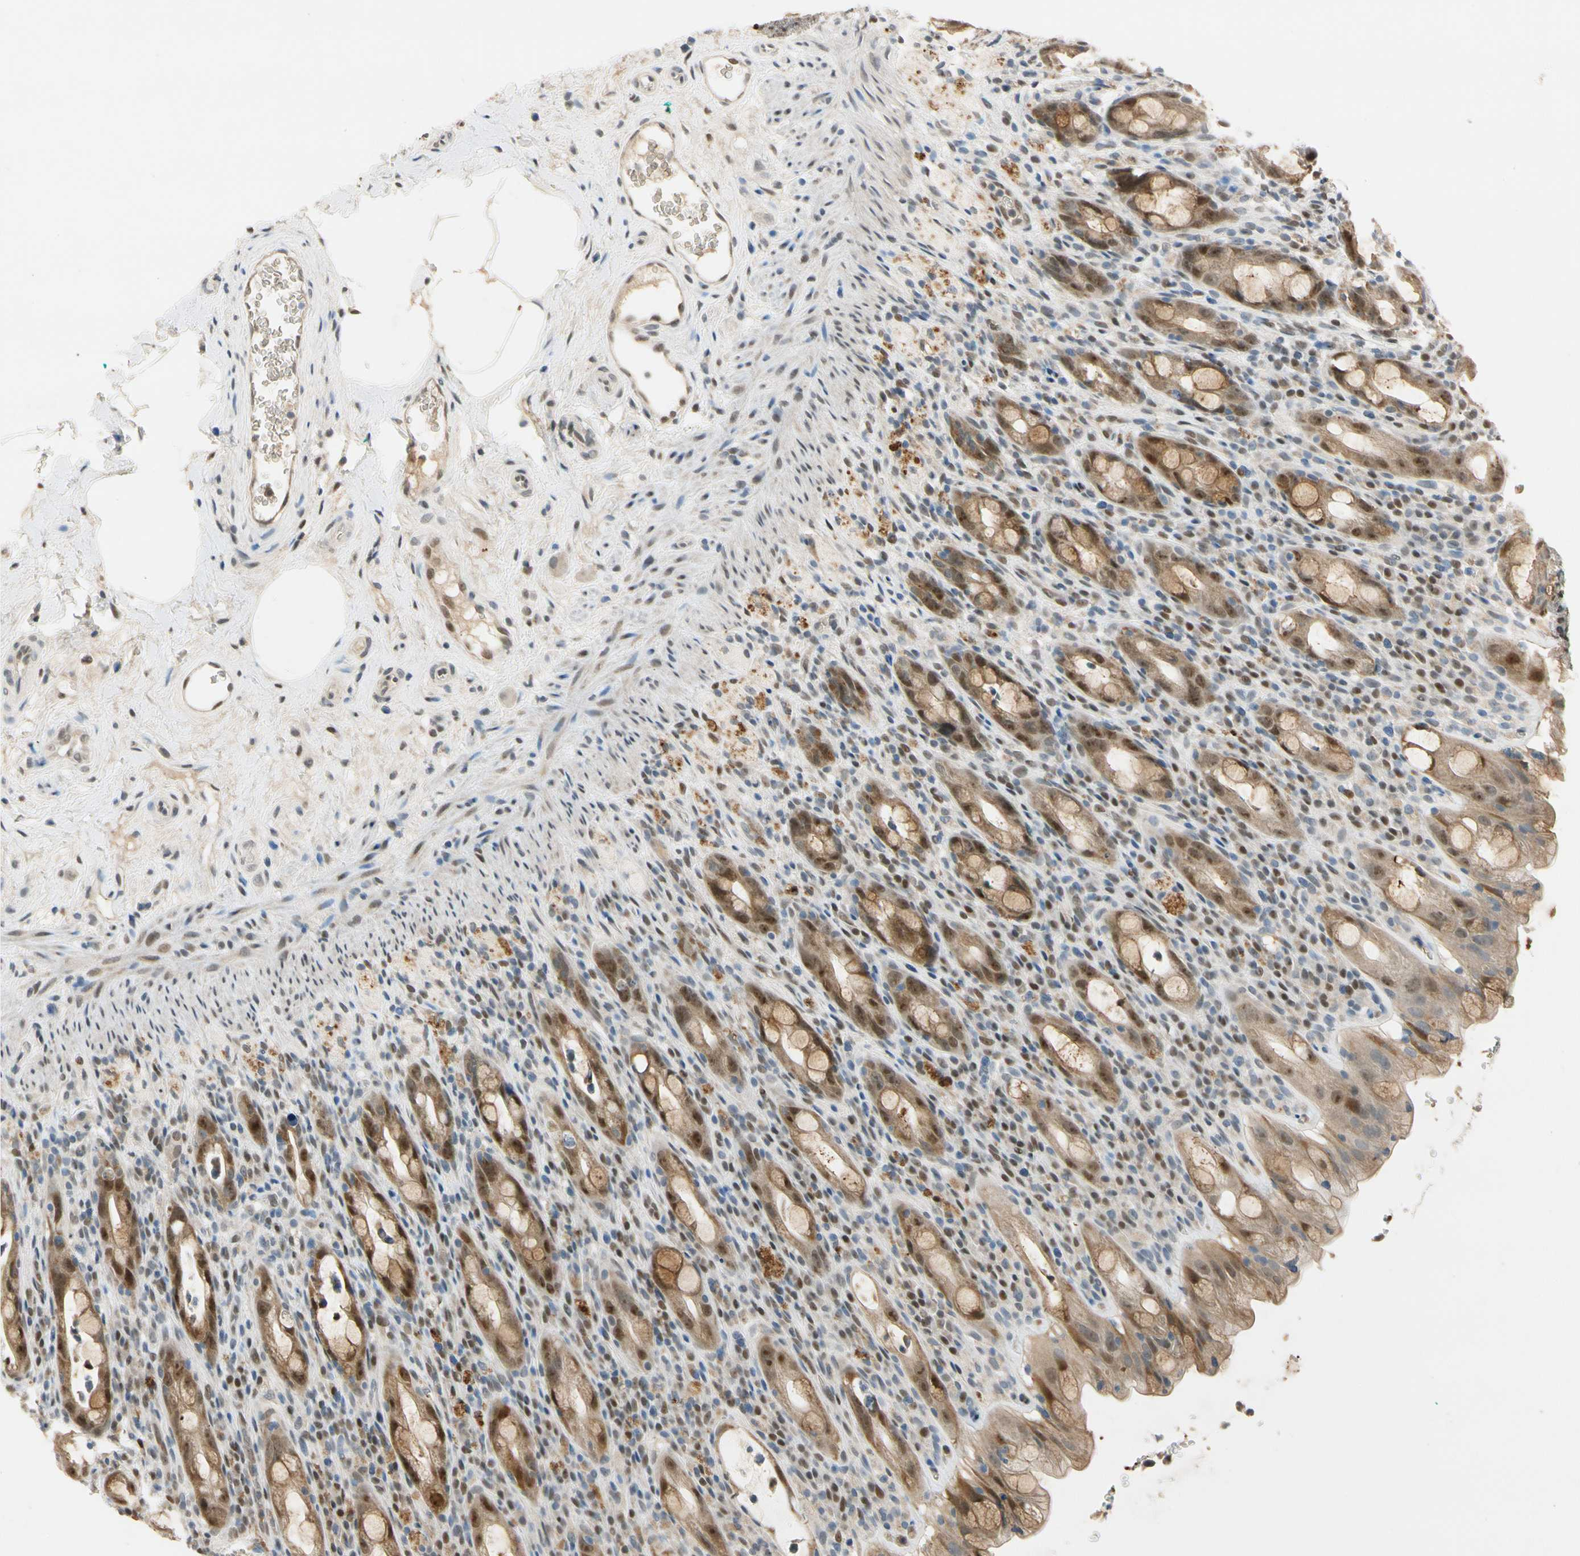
{"staining": {"intensity": "moderate", "quantity": ">75%", "location": "cytoplasmic/membranous"}, "tissue": "rectum", "cell_type": "Glandular cells", "image_type": "normal", "snomed": [{"axis": "morphology", "description": "Normal tissue, NOS"}, {"axis": "topography", "description": "Rectum"}], "caption": "High-magnification brightfield microscopy of unremarkable rectum stained with DAB (3,3'-diaminobenzidine) (brown) and counterstained with hematoxylin (blue). glandular cells exhibit moderate cytoplasmic/membranous staining is identified in approximately>75% of cells.", "gene": "RIOX2", "patient": {"sex": "male", "age": 44}}